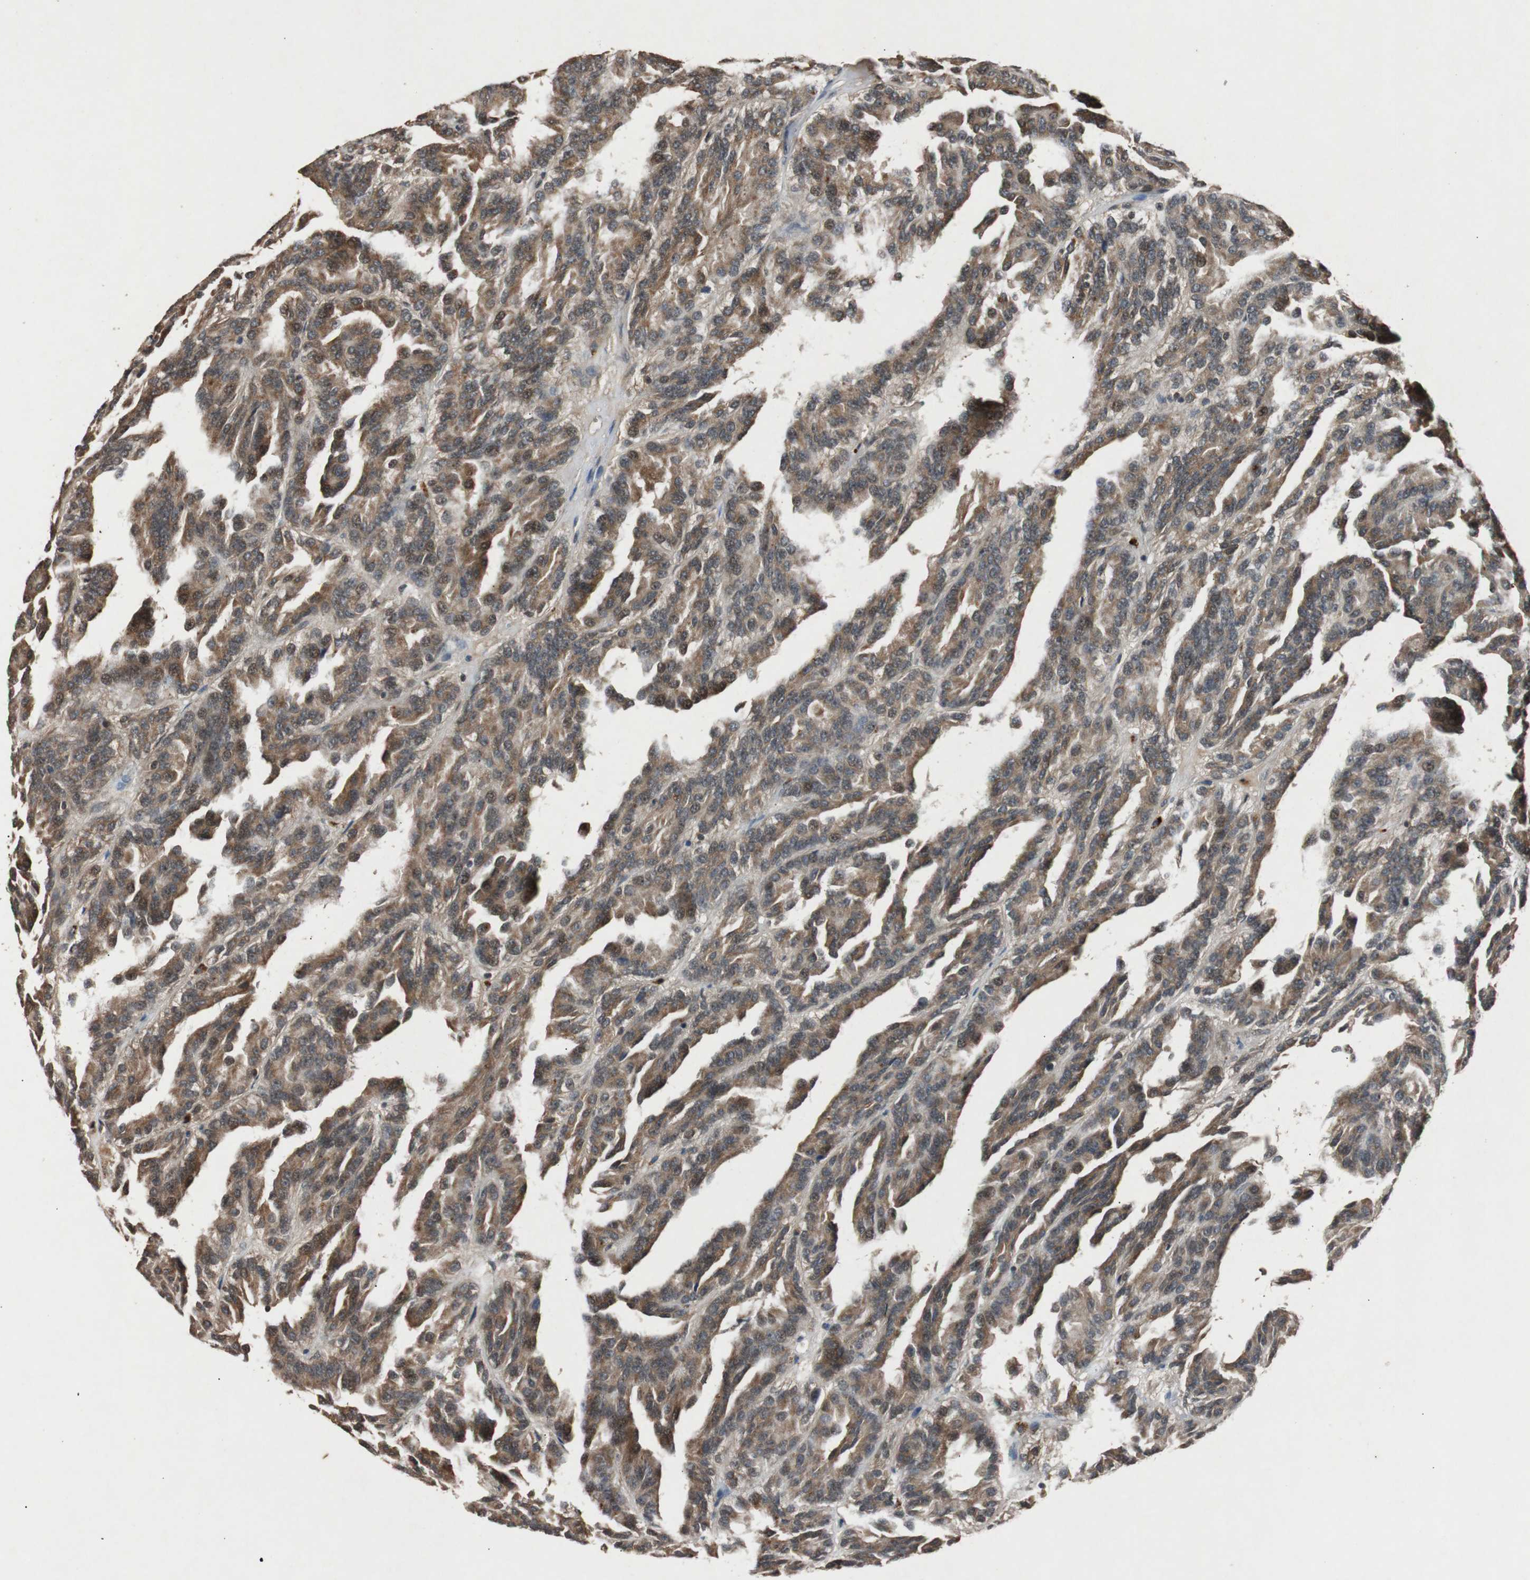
{"staining": {"intensity": "moderate", "quantity": ">75%", "location": "cytoplasmic/membranous"}, "tissue": "renal cancer", "cell_type": "Tumor cells", "image_type": "cancer", "snomed": [{"axis": "morphology", "description": "Adenocarcinoma, NOS"}, {"axis": "topography", "description": "Kidney"}], "caption": "Adenocarcinoma (renal) was stained to show a protein in brown. There is medium levels of moderate cytoplasmic/membranous staining in approximately >75% of tumor cells. Using DAB (brown) and hematoxylin (blue) stains, captured at high magnification using brightfield microscopy.", "gene": "SLIT2", "patient": {"sex": "male", "age": 46}}